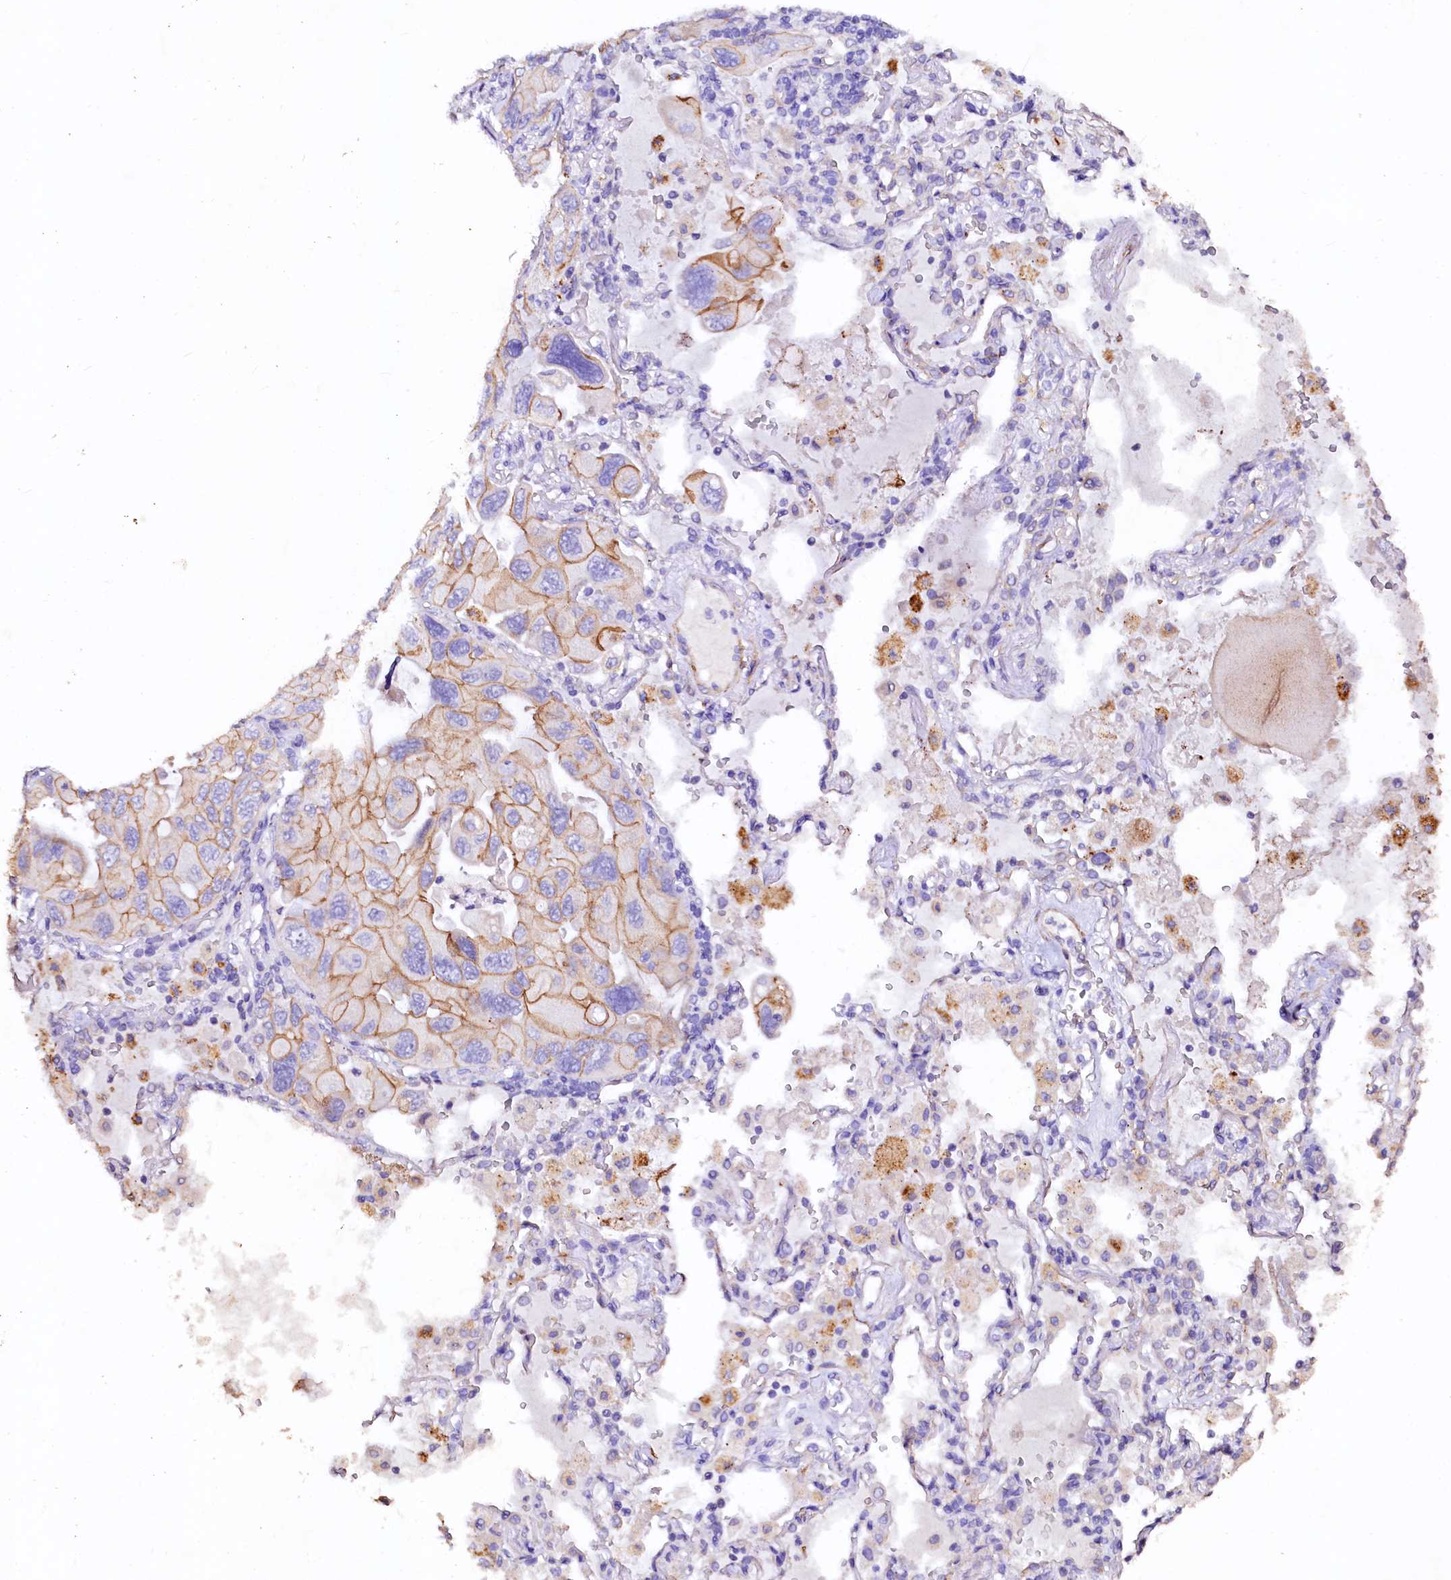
{"staining": {"intensity": "moderate", "quantity": "25%-75%", "location": "cytoplasmic/membranous"}, "tissue": "lung cancer", "cell_type": "Tumor cells", "image_type": "cancer", "snomed": [{"axis": "morphology", "description": "Squamous cell carcinoma, NOS"}, {"axis": "topography", "description": "Lung"}], "caption": "Brown immunohistochemical staining in lung cancer (squamous cell carcinoma) reveals moderate cytoplasmic/membranous positivity in about 25%-75% of tumor cells.", "gene": "VPS36", "patient": {"sex": "female", "age": 73}}